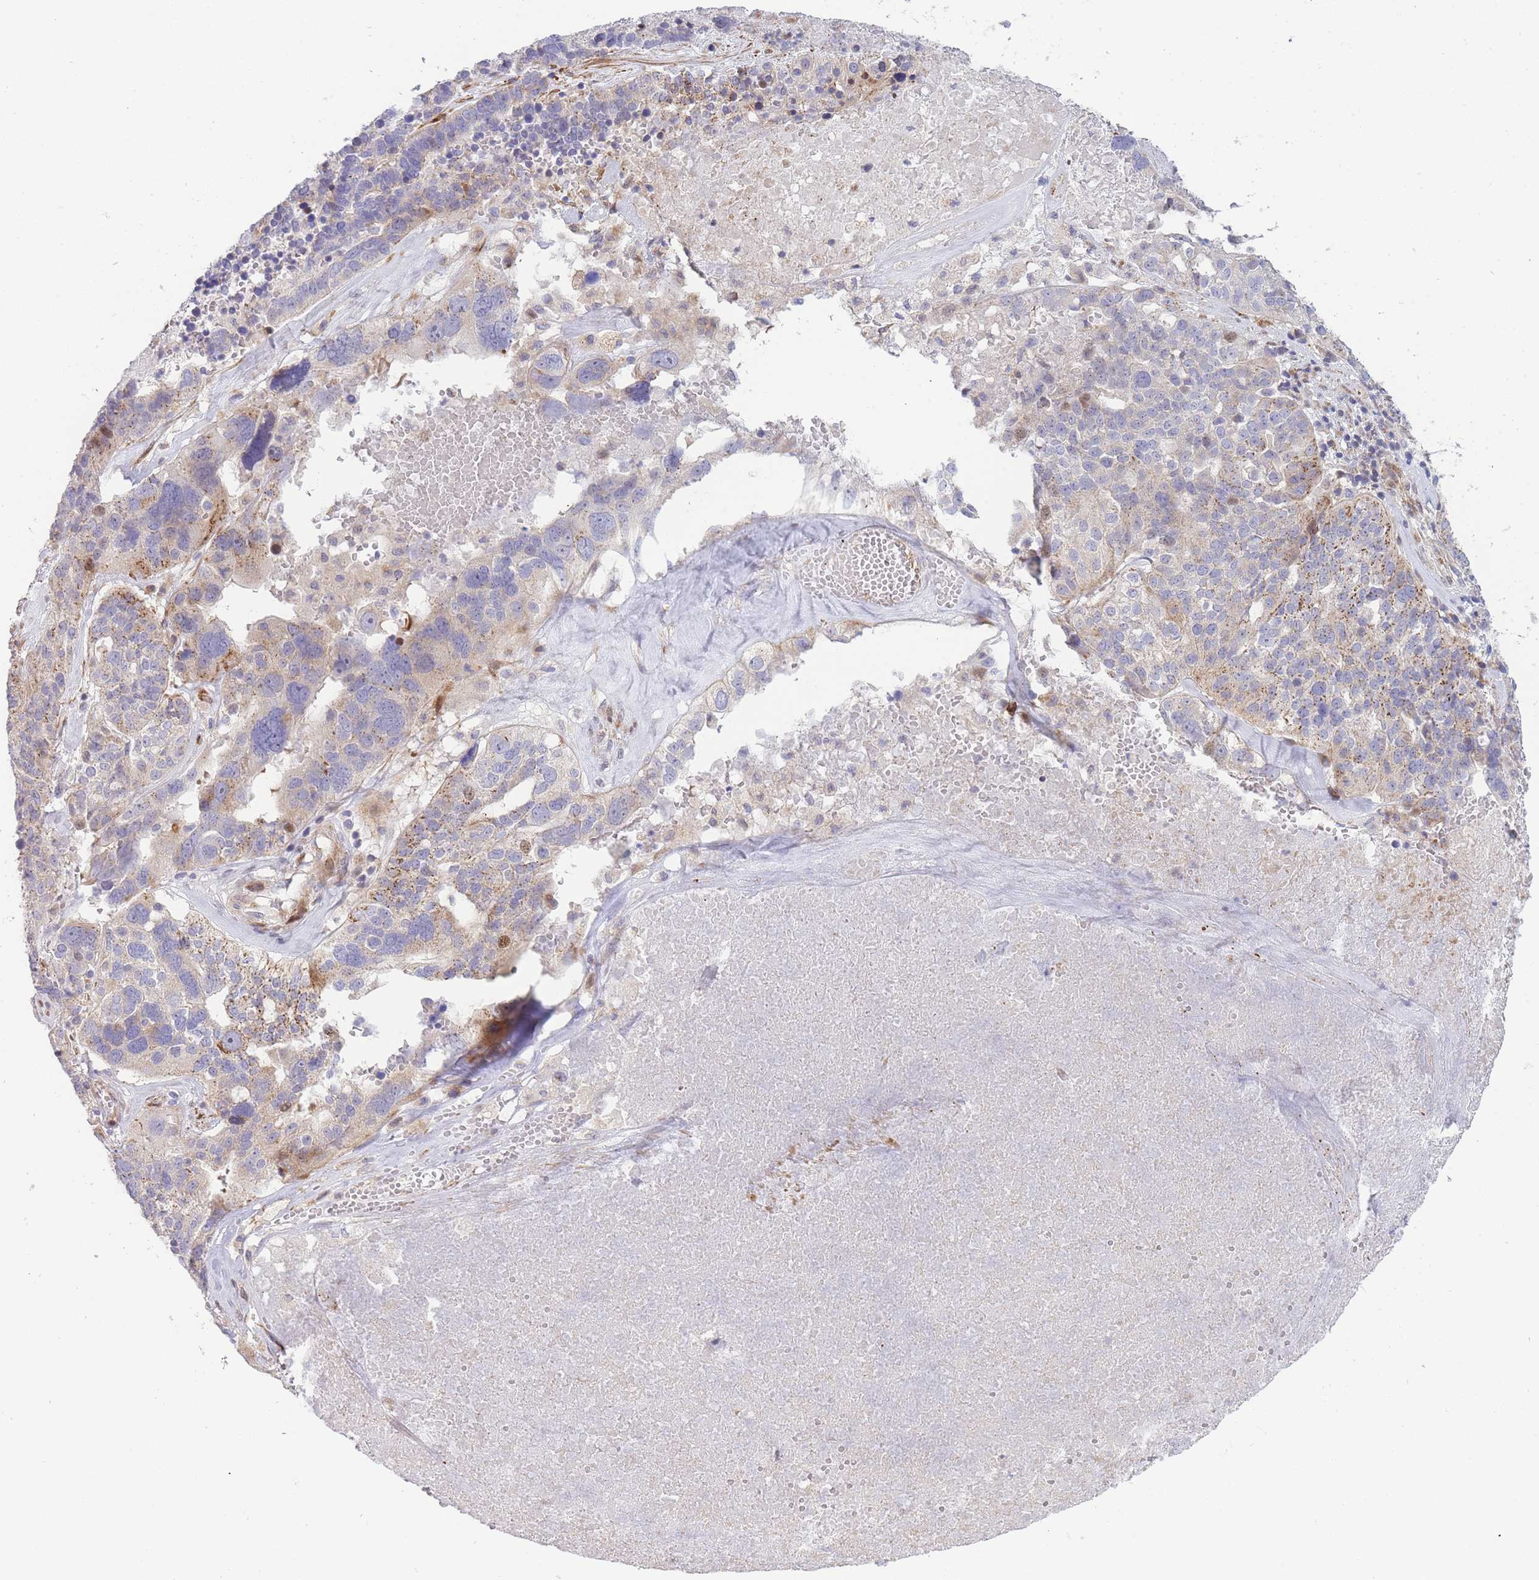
{"staining": {"intensity": "moderate", "quantity": "<25%", "location": "cytoplasmic/membranous"}, "tissue": "ovarian cancer", "cell_type": "Tumor cells", "image_type": "cancer", "snomed": [{"axis": "morphology", "description": "Cystadenocarcinoma, serous, NOS"}, {"axis": "topography", "description": "Ovary"}], "caption": "Serous cystadenocarcinoma (ovarian) stained with a protein marker demonstrates moderate staining in tumor cells.", "gene": "ATP5MC2", "patient": {"sex": "female", "age": 59}}